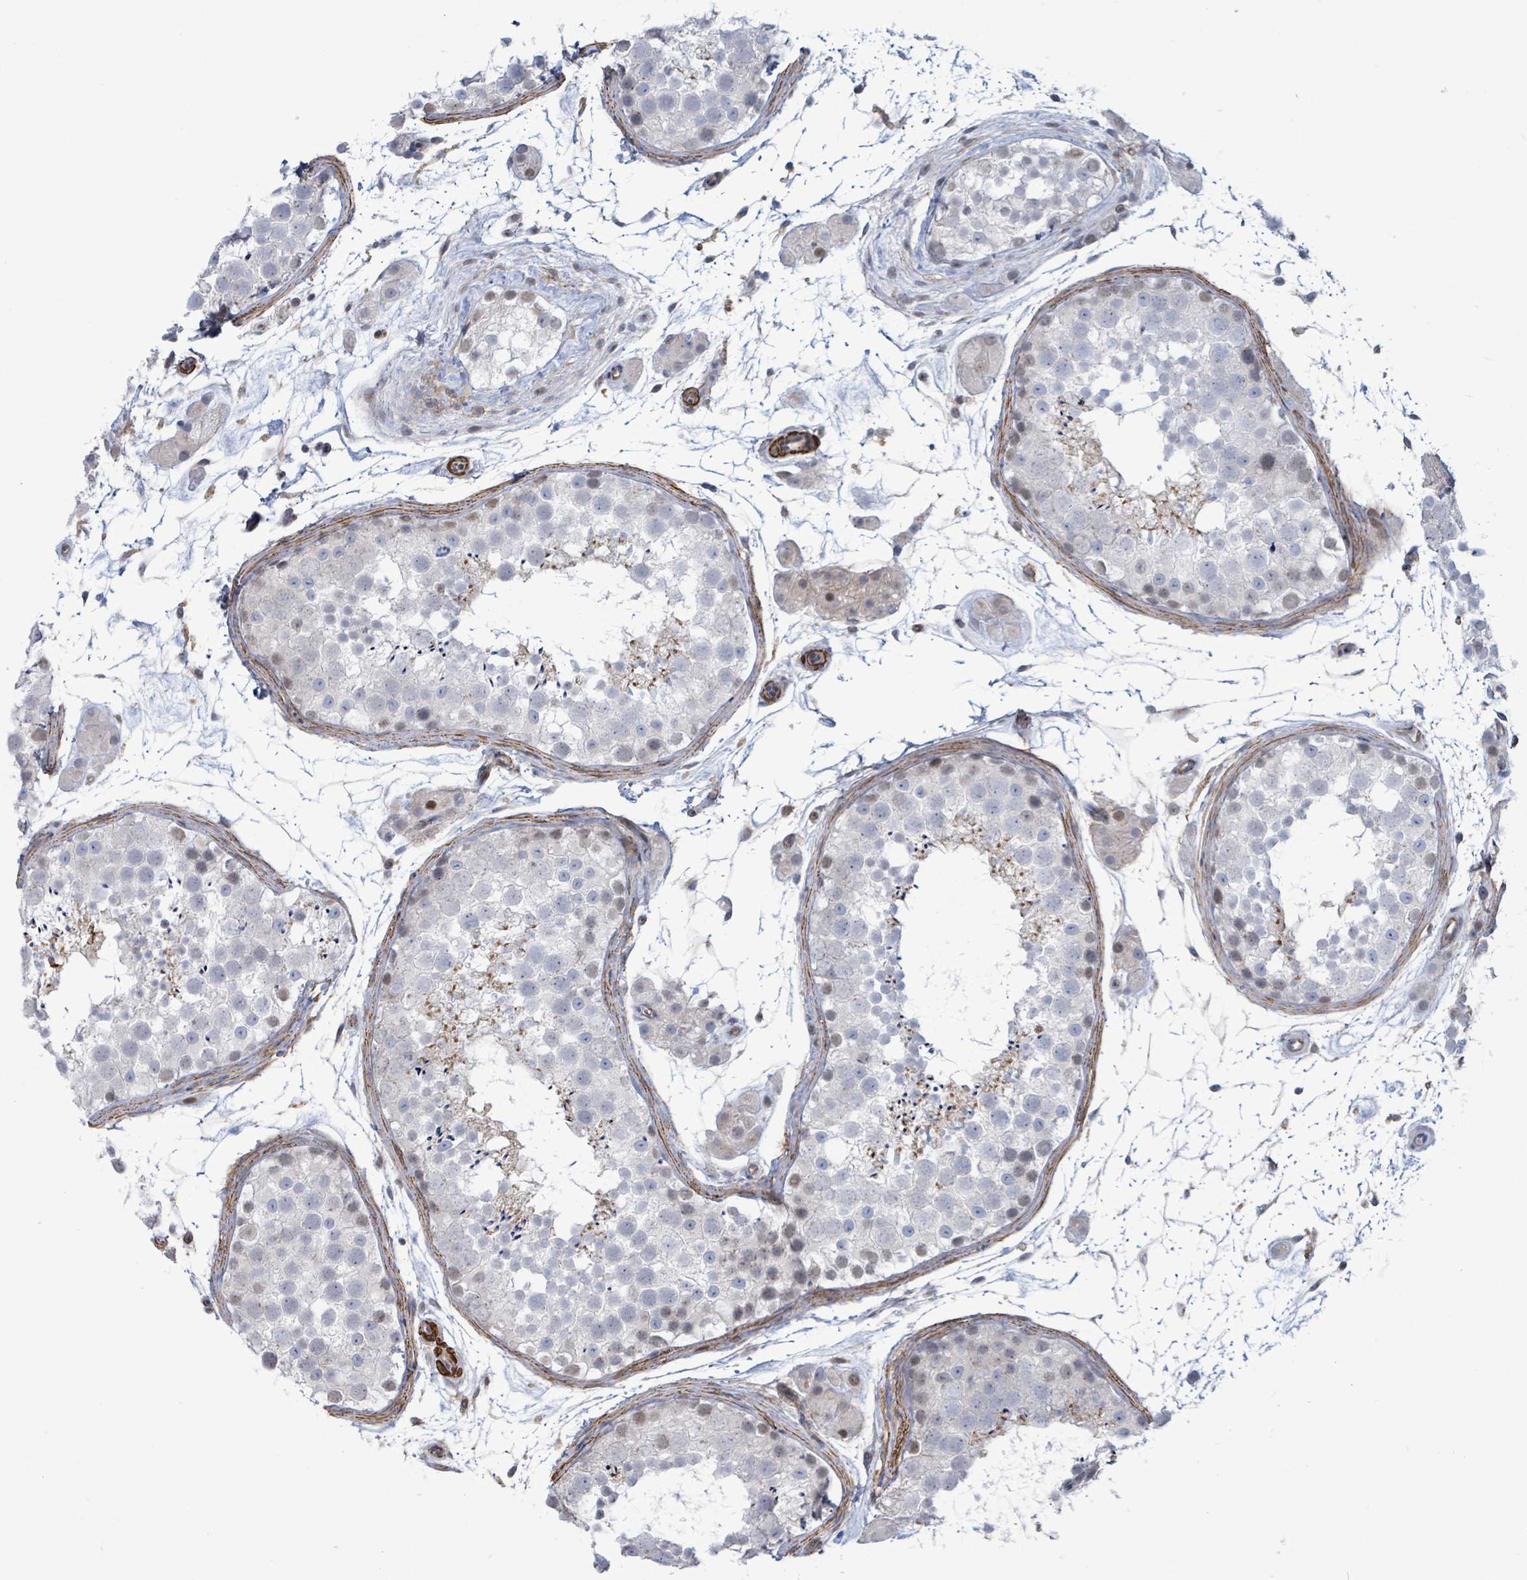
{"staining": {"intensity": "negative", "quantity": "none", "location": "none"}, "tissue": "testis", "cell_type": "Cells in seminiferous ducts", "image_type": "normal", "snomed": [{"axis": "morphology", "description": "Normal tissue, NOS"}, {"axis": "topography", "description": "Testis"}], "caption": "High power microscopy histopathology image of an immunohistochemistry (IHC) image of unremarkable testis, revealing no significant expression in cells in seminiferous ducts. (Stains: DAB (3,3'-diaminobenzidine) immunohistochemistry (IHC) with hematoxylin counter stain, Microscopy: brightfield microscopy at high magnification).", "gene": "DMRTC1B", "patient": {"sex": "male", "age": 41}}